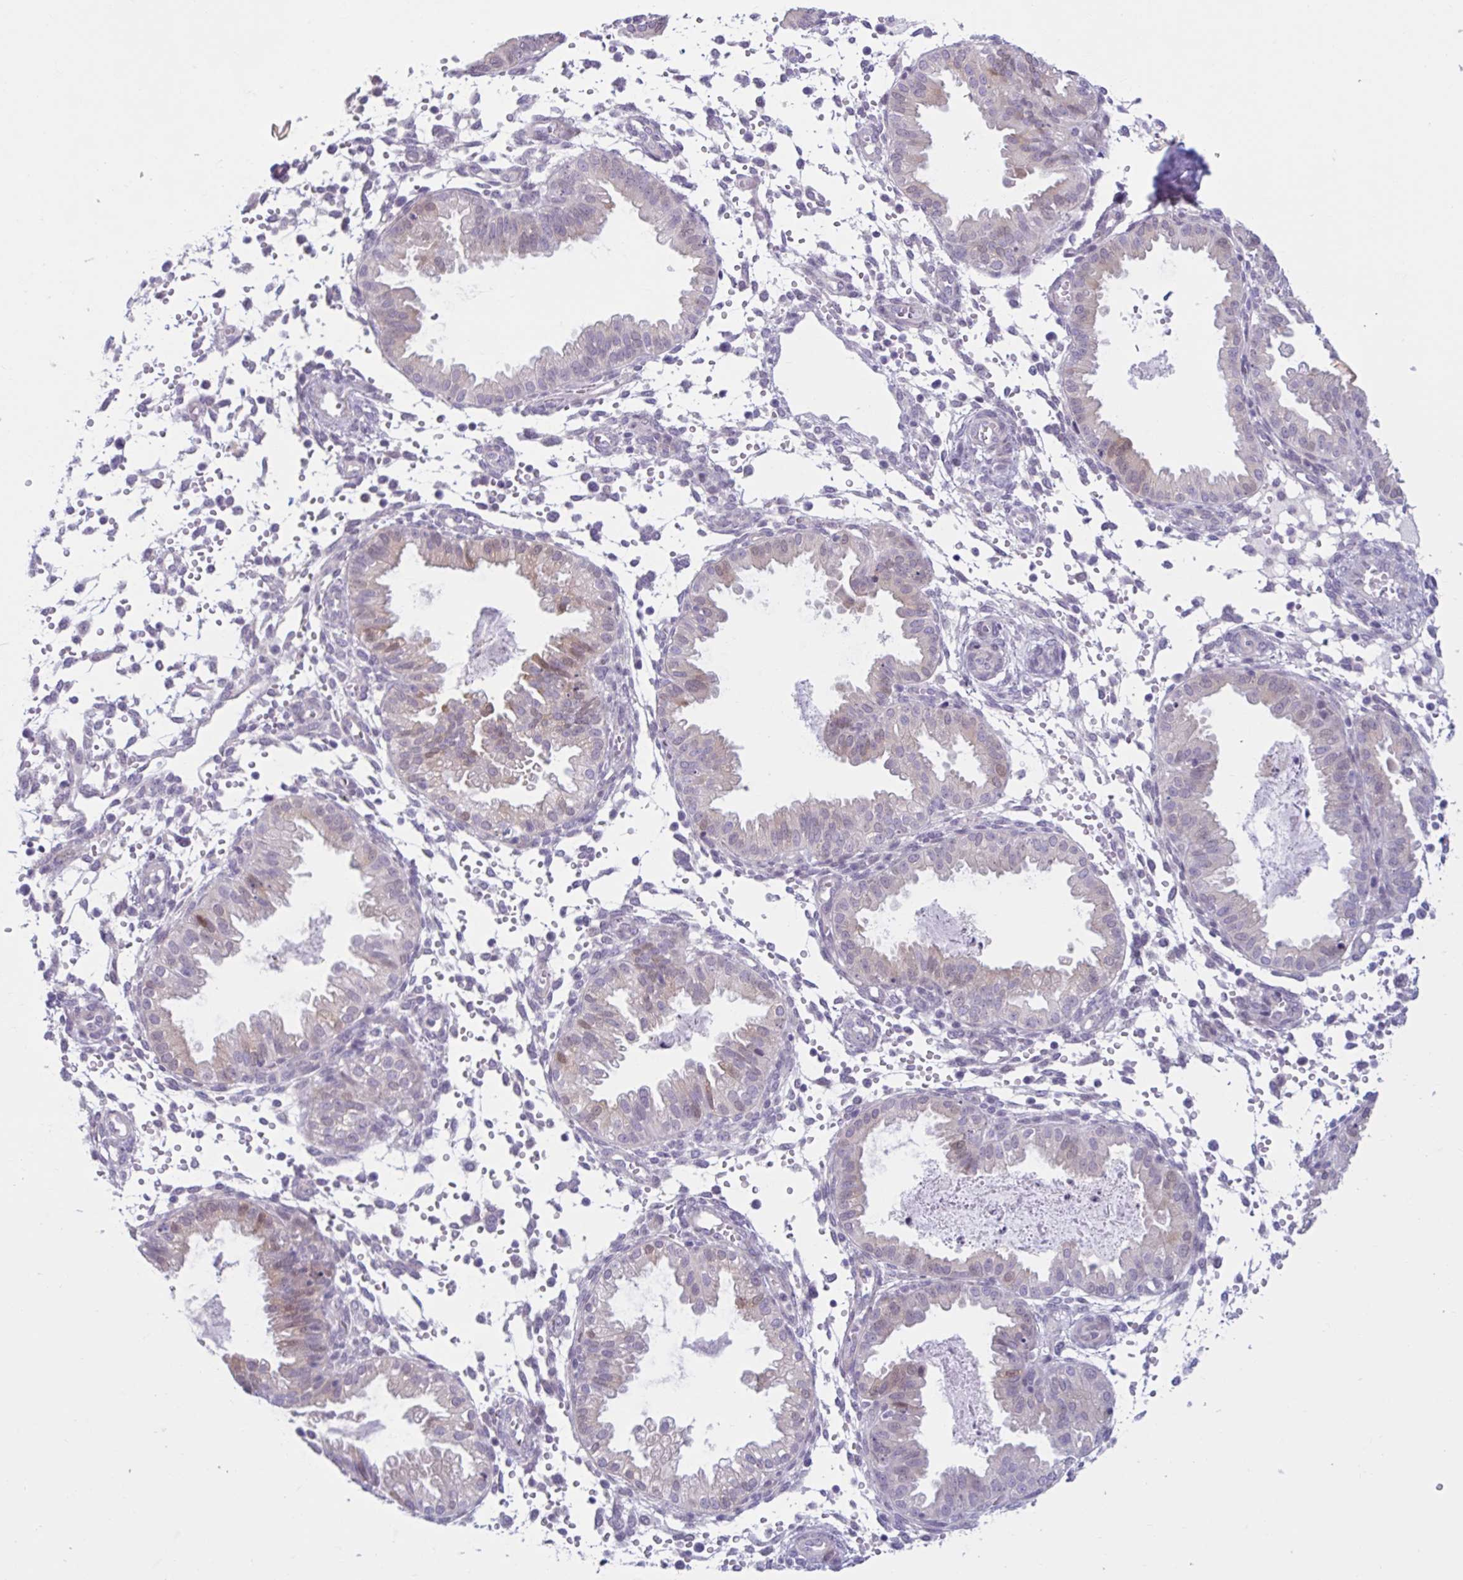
{"staining": {"intensity": "negative", "quantity": "none", "location": "none"}, "tissue": "endometrium", "cell_type": "Cells in endometrial stroma", "image_type": "normal", "snomed": [{"axis": "morphology", "description": "Normal tissue, NOS"}, {"axis": "topography", "description": "Endometrium"}], "caption": "IHC photomicrograph of benign endometrium stained for a protein (brown), which displays no expression in cells in endometrial stroma.", "gene": "FAM153A", "patient": {"sex": "female", "age": 33}}